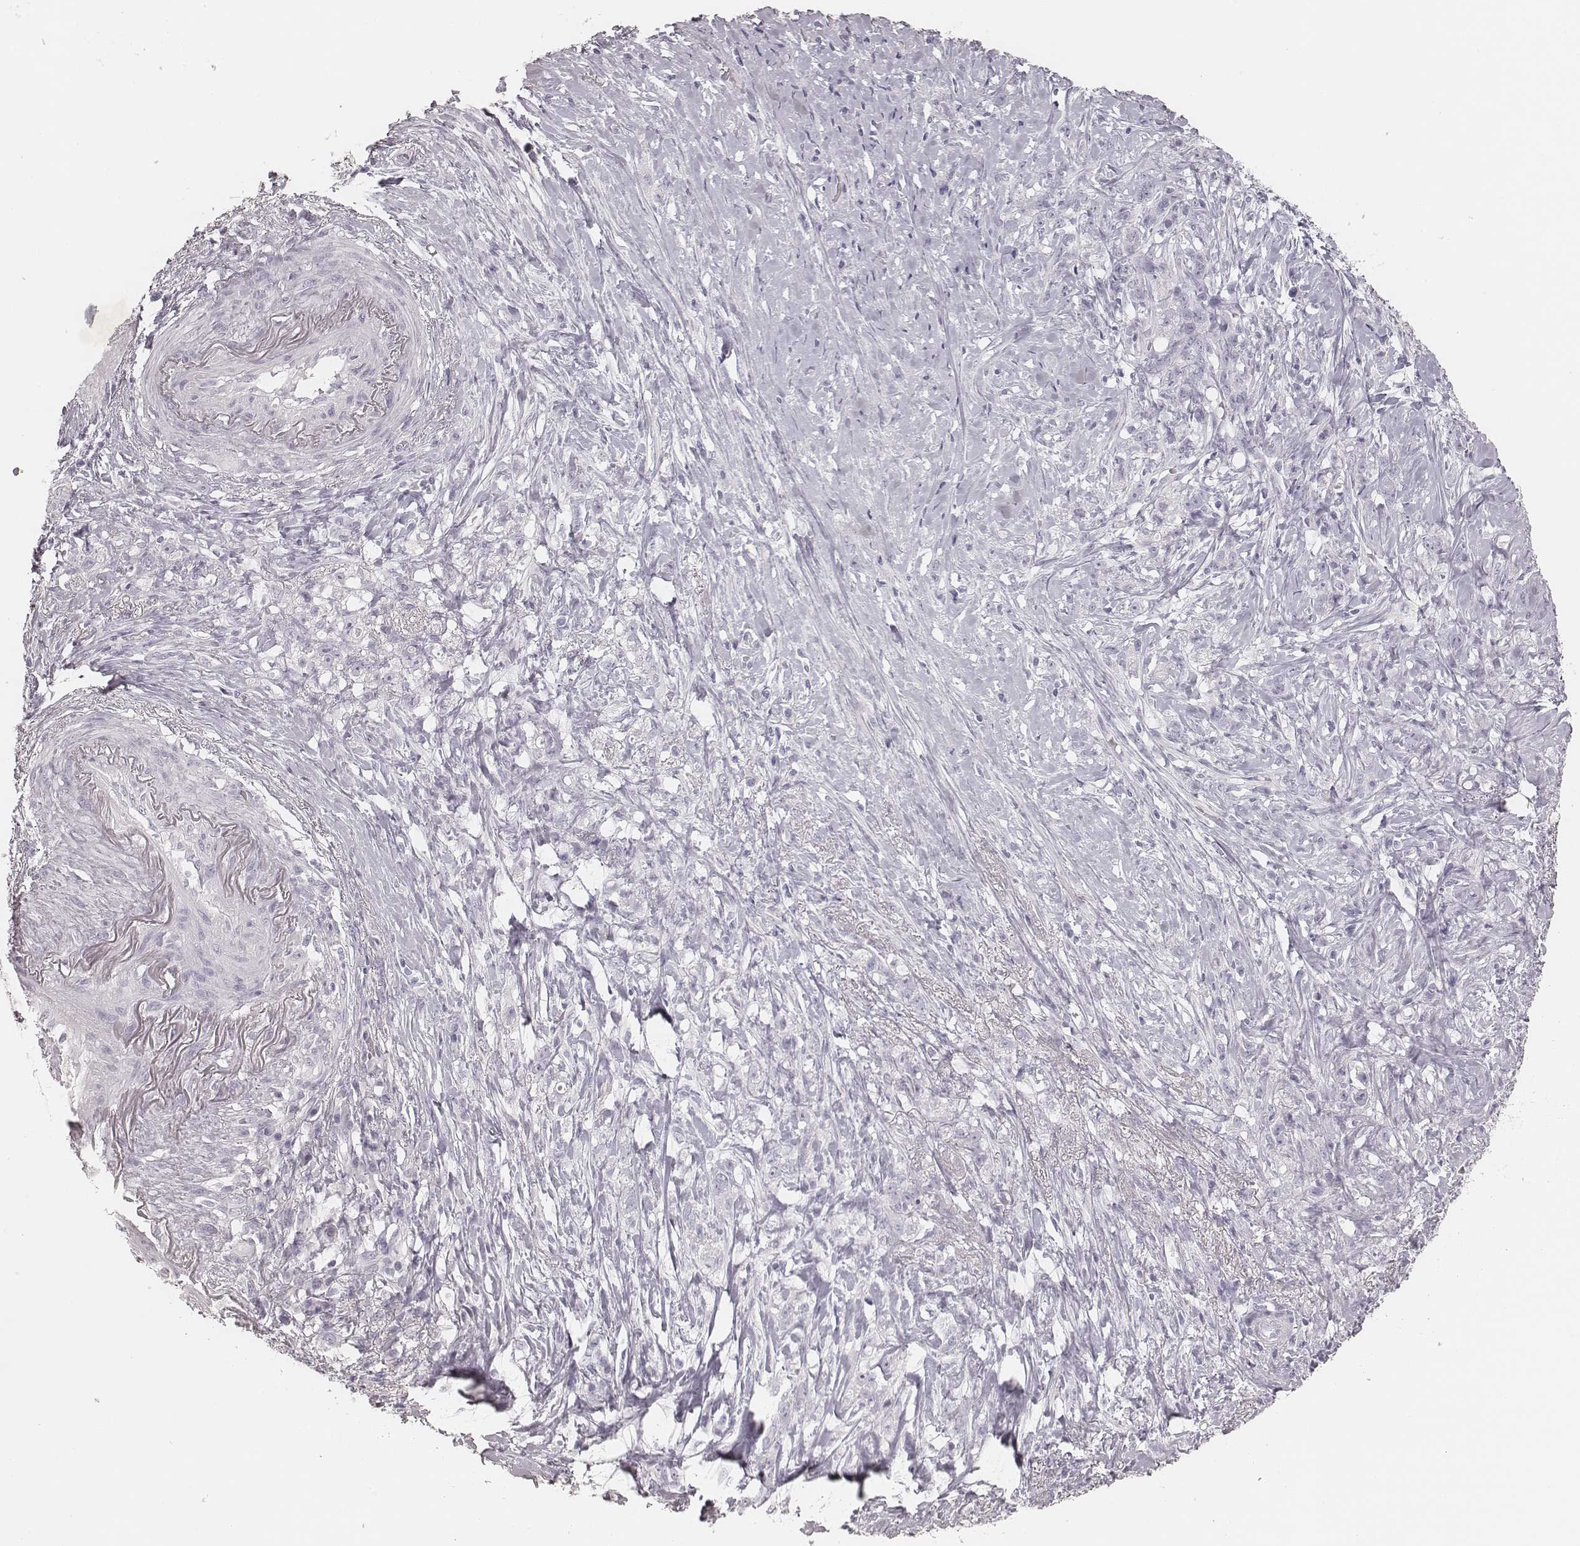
{"staining": {"intensity": "negative", "quantity": "none", "location": "none"}, "tissue": "stomach cancer", "cell_type": "Tumor cells", "image_type": "cancer", "snomed": [{"axis": "morphology", "description": "Adenocarcinoma, NOS"}, {"axis": "topography", "description": "Stomach, lower"}], "caption": "Tumor cells show no significant protein expression in stomach adenocarcinoma.", "gene": "KRT31", "patient": {"sex": "male", "age": 88}}